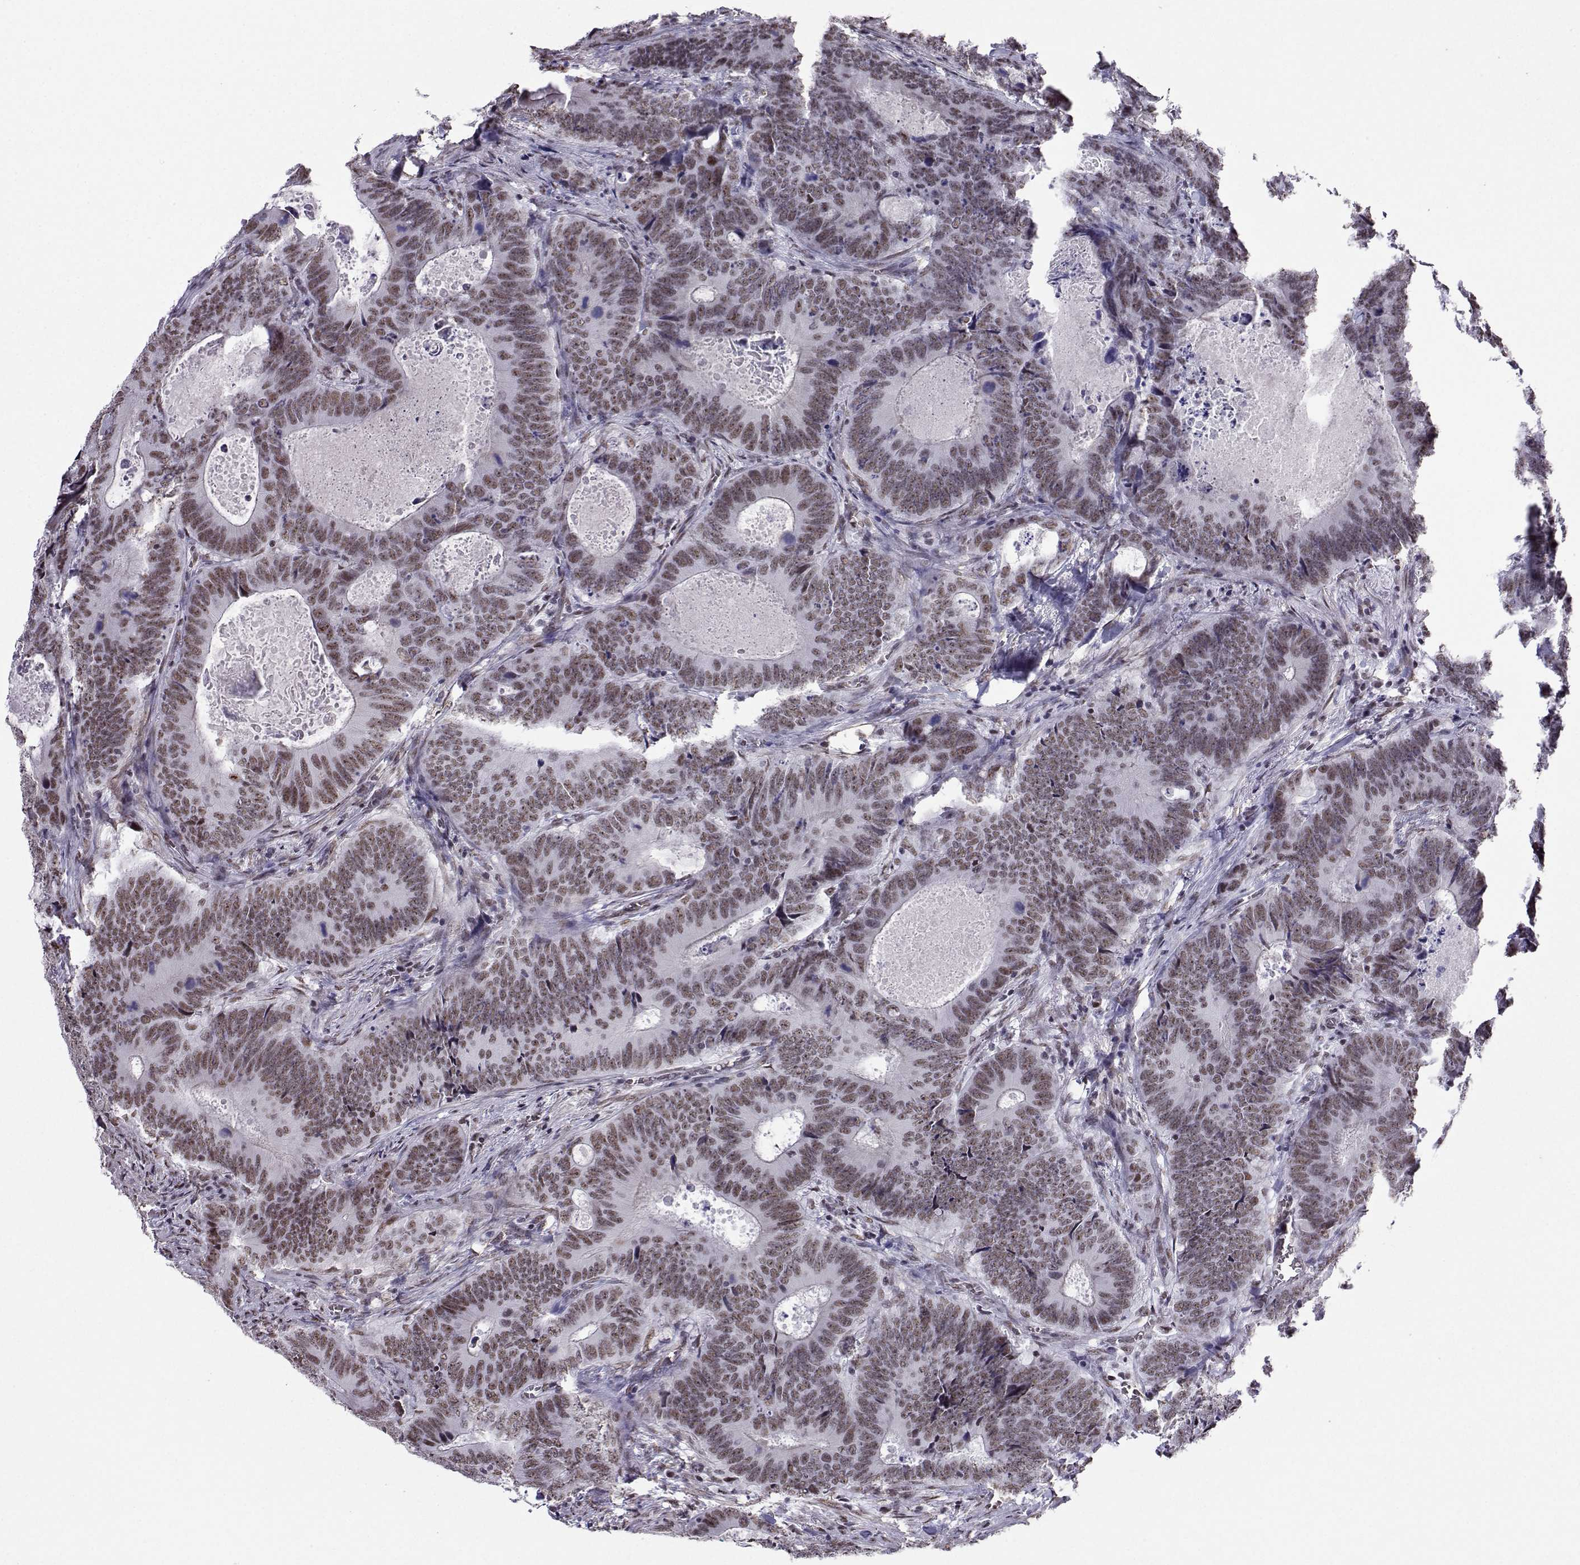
{"staining": {"intensity": "weak", "quantity": ">75%", "location": "nuclear"}, "tissue": "colorectal cancer", "cell_type": "Tumor cells", "image_type": "cancer", "snomed": [{"axis": "morphology", "description": "Adenocarcinoma, NOS"}, {"axis": "topography", "description": "Colon"}], "caption": "Immunohistochemistry staining of adenocarcinoma (colorectal), which displays low levels of weak nuclear staining in approximately >75% of tumor cells indicating weak nuclear protein expression. The staining was performed using DAB (brown) for protein detection and nuclei were counterstained in hematoxylin (blue).", "gene": "CCNK", "patient": {"sex": "female", "age": 82}}